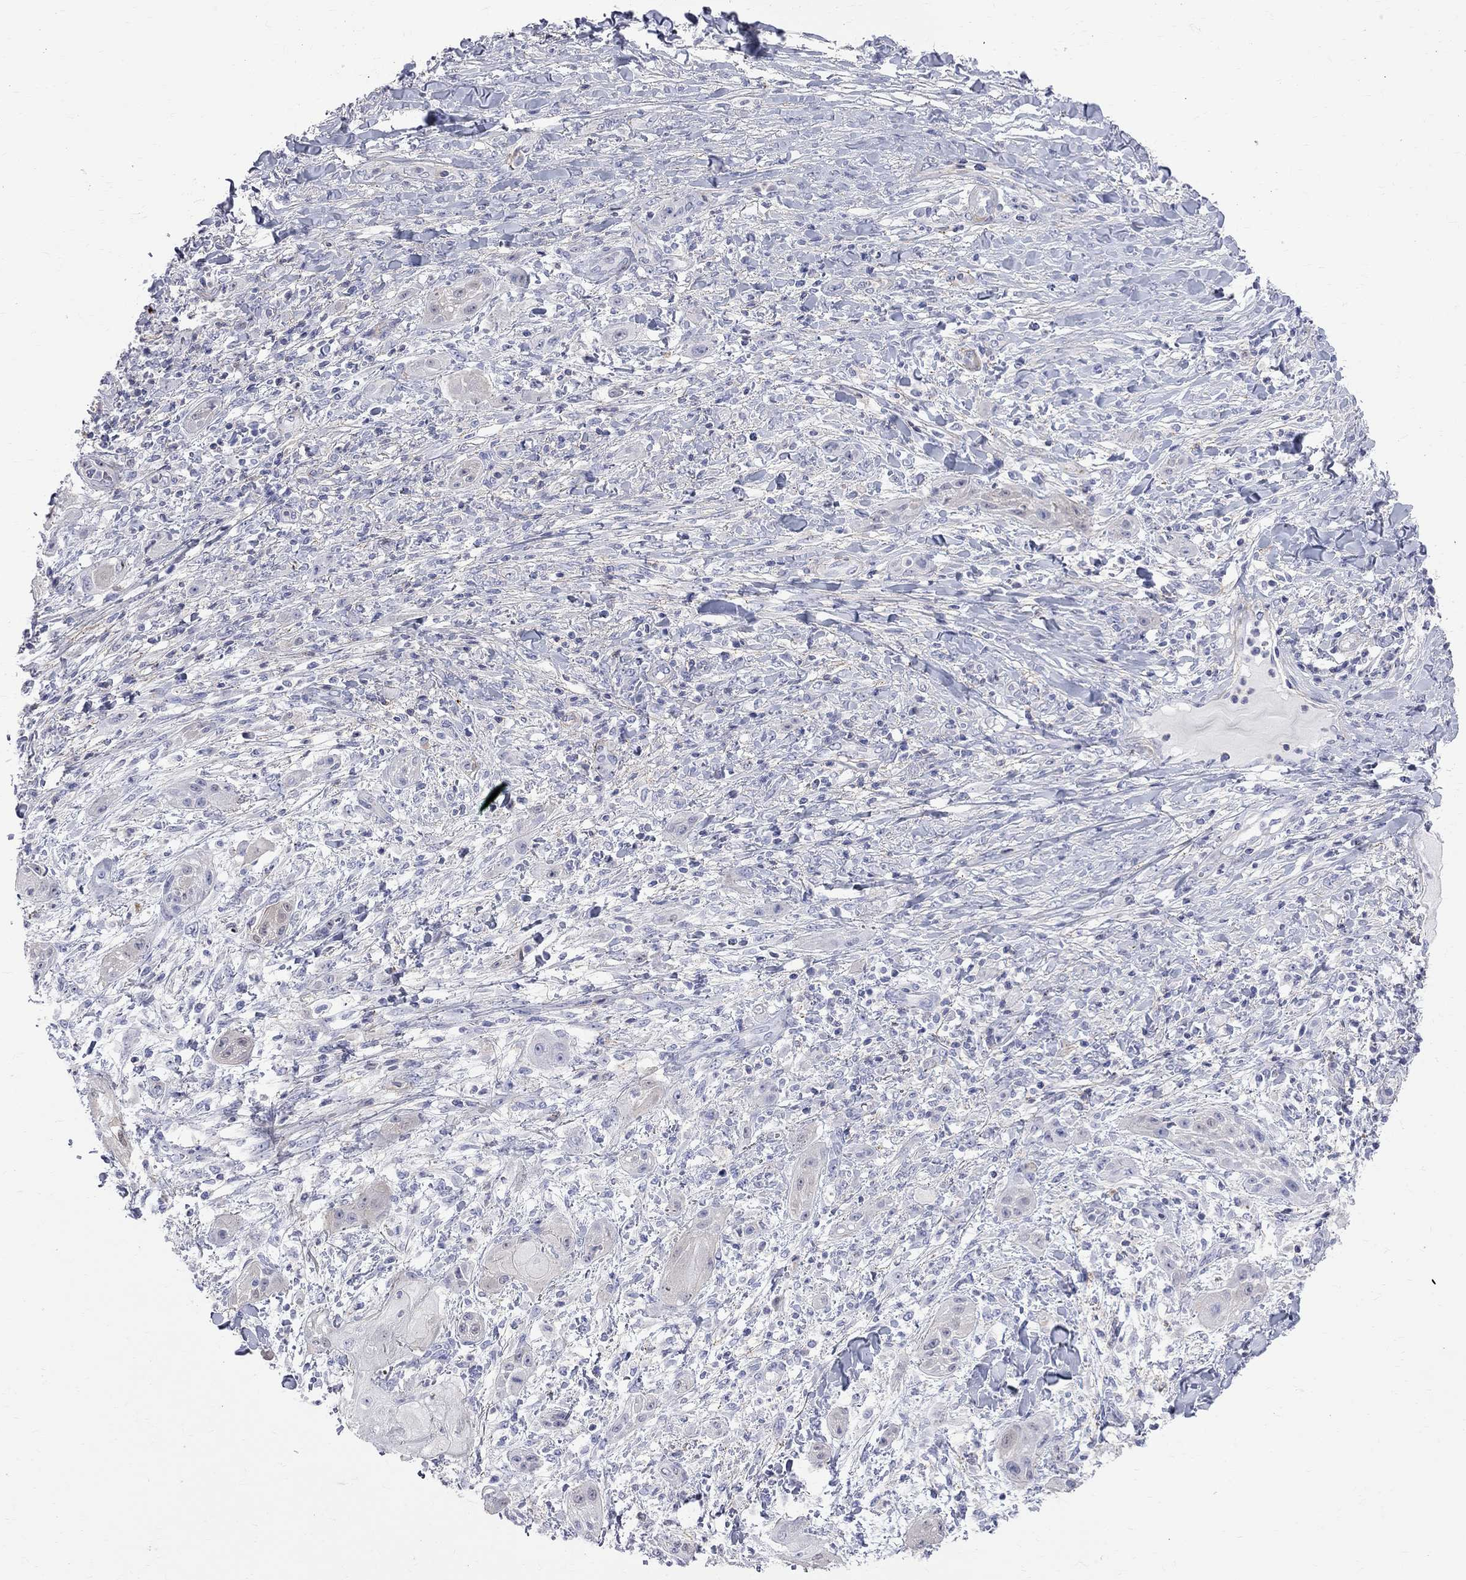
{"staining": {"intensity": "negative", "quantity": "none", "location": "none"}, "tissue": "skin cancer", "cell_type": "Tumor cells", "image_type": "cancer", "snomed": [{"axis": "morphology", "description": "Squamous cell carcinoma, NOS"}, {"axis": "topography", "description": "Skin"}], "caption": "This is an IHC micrograph of squamous cell carcinoma (skin). There is no expression in tumor cells.", "gene": "S100A3", "patient": {"sex": "male", "age": 62}}